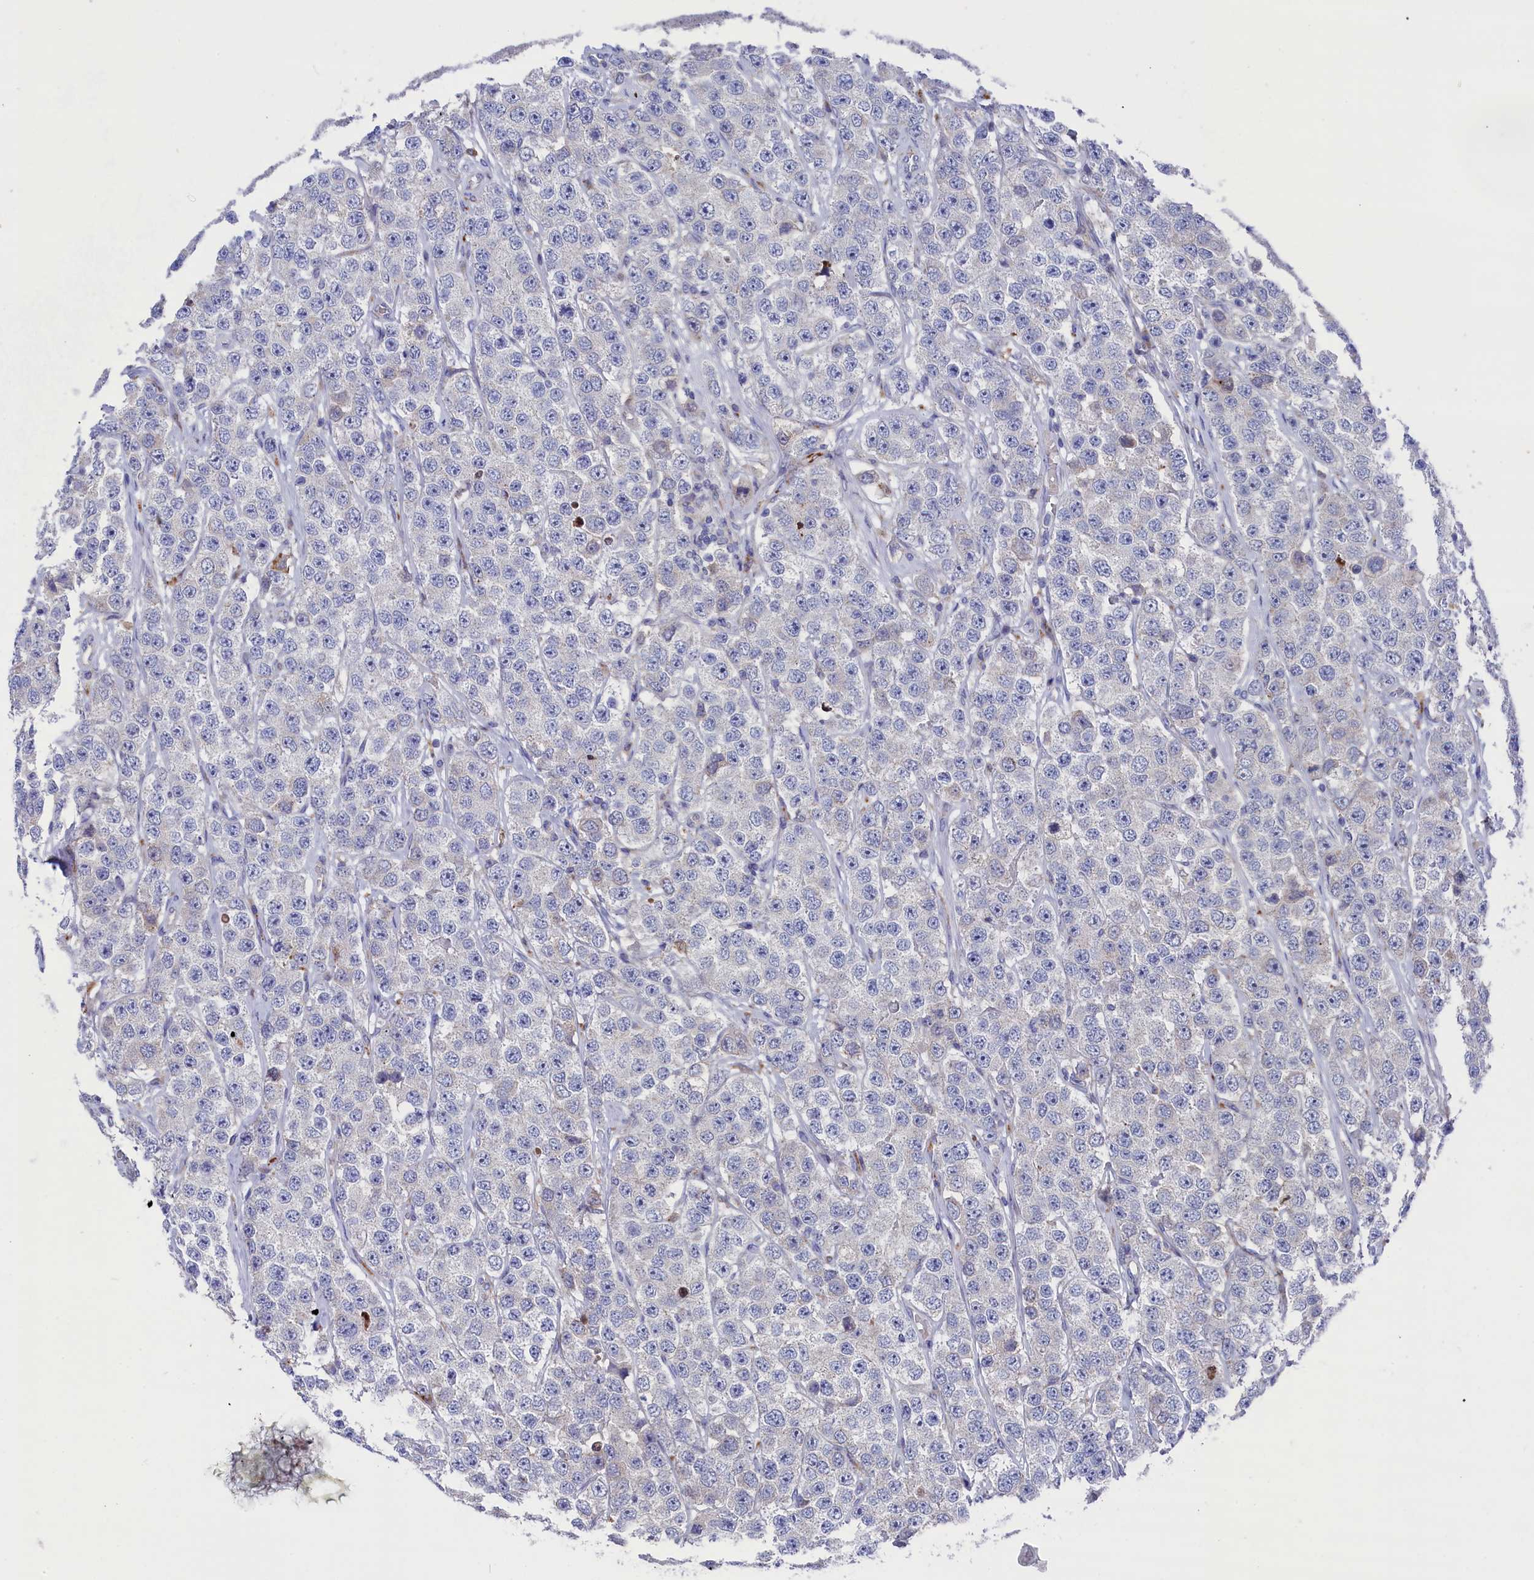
{"staining": {"intensity": "negative", "quantity": "none", "location": "none"}, "tissue": "testis cancer", "cell_type": "Tumor cells", "image_type": "cancer", "snomed": [{"axis": "morphology", "description": "Seminoma, NOS"}, {"axis": "topography", "description": "Testis"}], "caption": "Micrograph shows no protein expression in tumor cells of testis cancer (seminoma) tissue.", "gene": "NUDT7", "patient": {"sex": "male", "age": 28}}